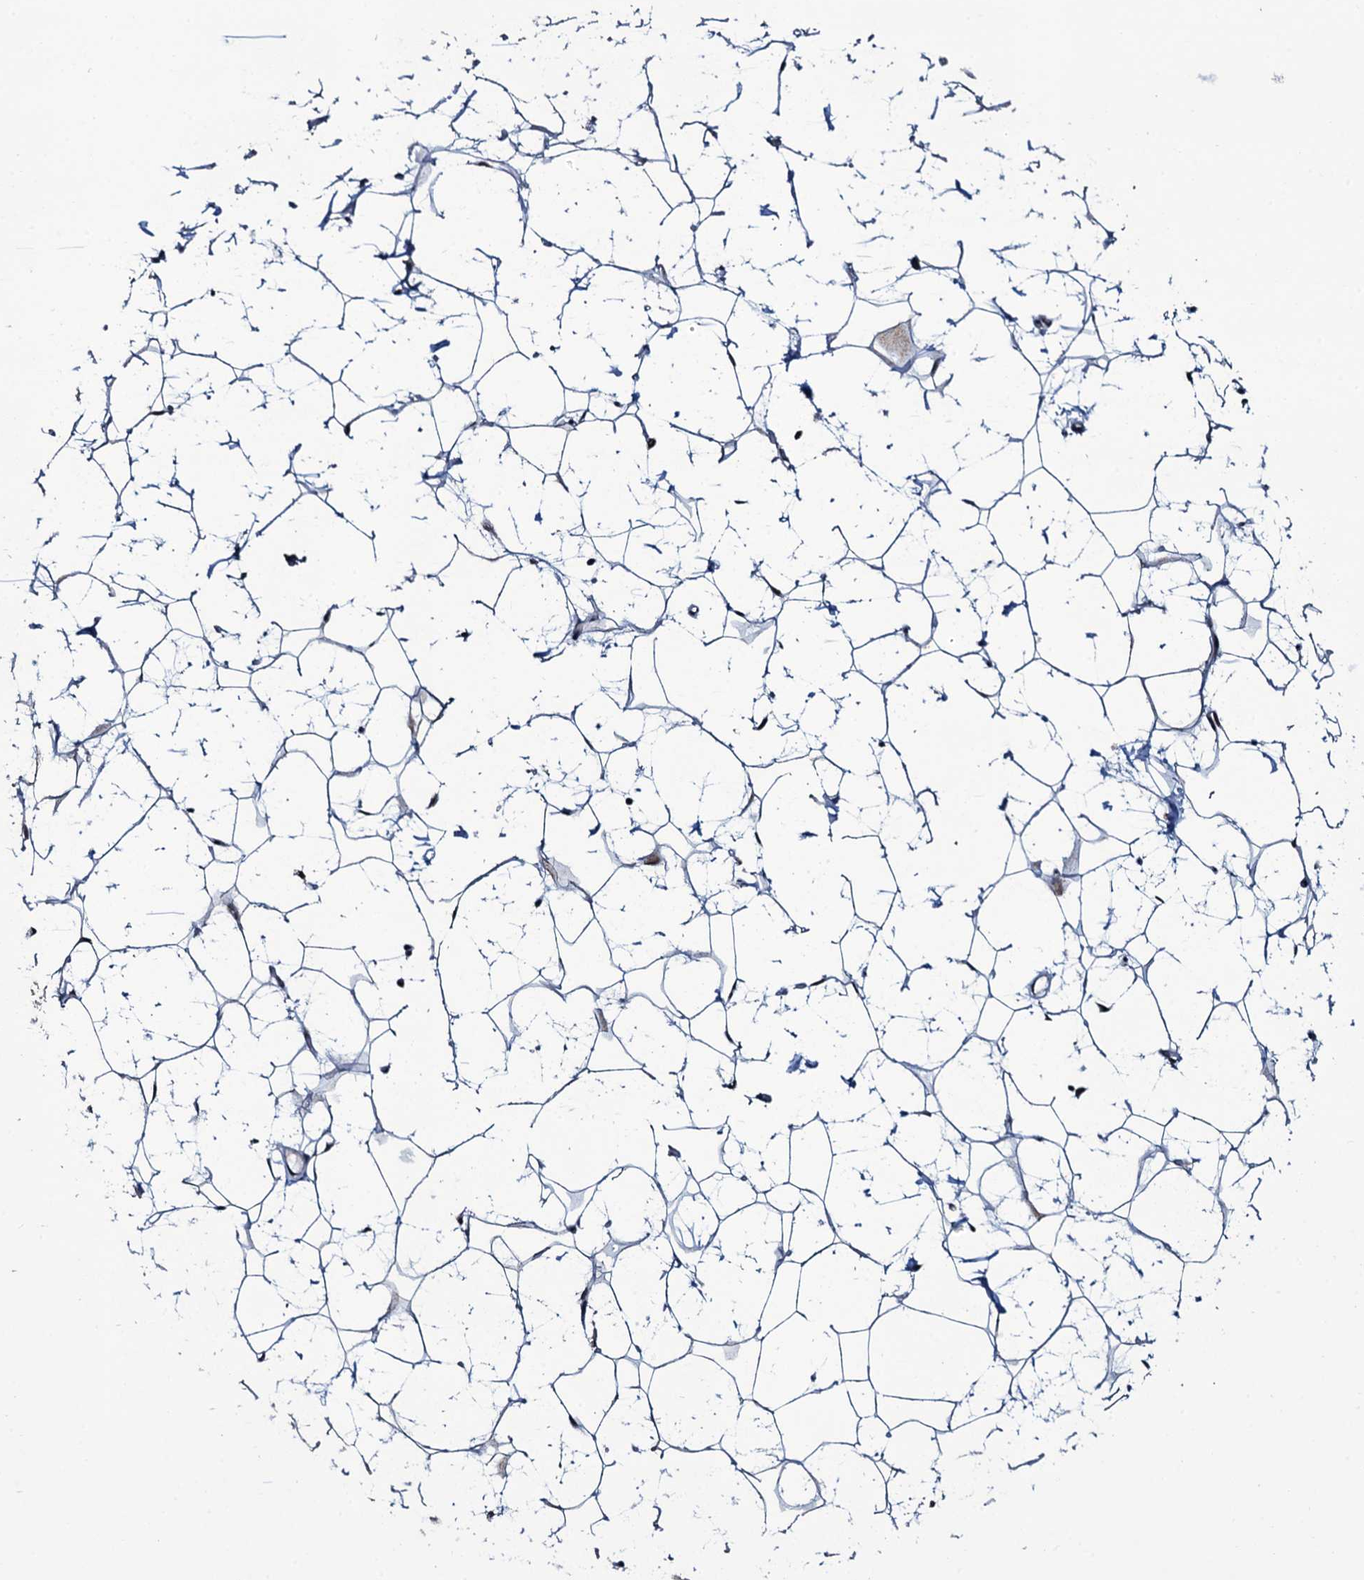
{"staining": {"intensity": "moderate", "quantity": "25%-75%", "location": "nuclear"}, "tissue": "adipose tissue", "cell_type": "Adipocytes", "image_type": "normal", "snomed": [{"axis": "morphology", "description": "Normal tissue, NOS"}, {"axis": "topography", "description": "Breast"}], "caption": "A brown stain labels moderate nuclear positivity of a protein in adipocytes of benign human adipose tissue. (IHC, brightfield microscopy, high magnification).", "gene": "ZMIZ2", "patient": {"sex": "female", "age": 26}}